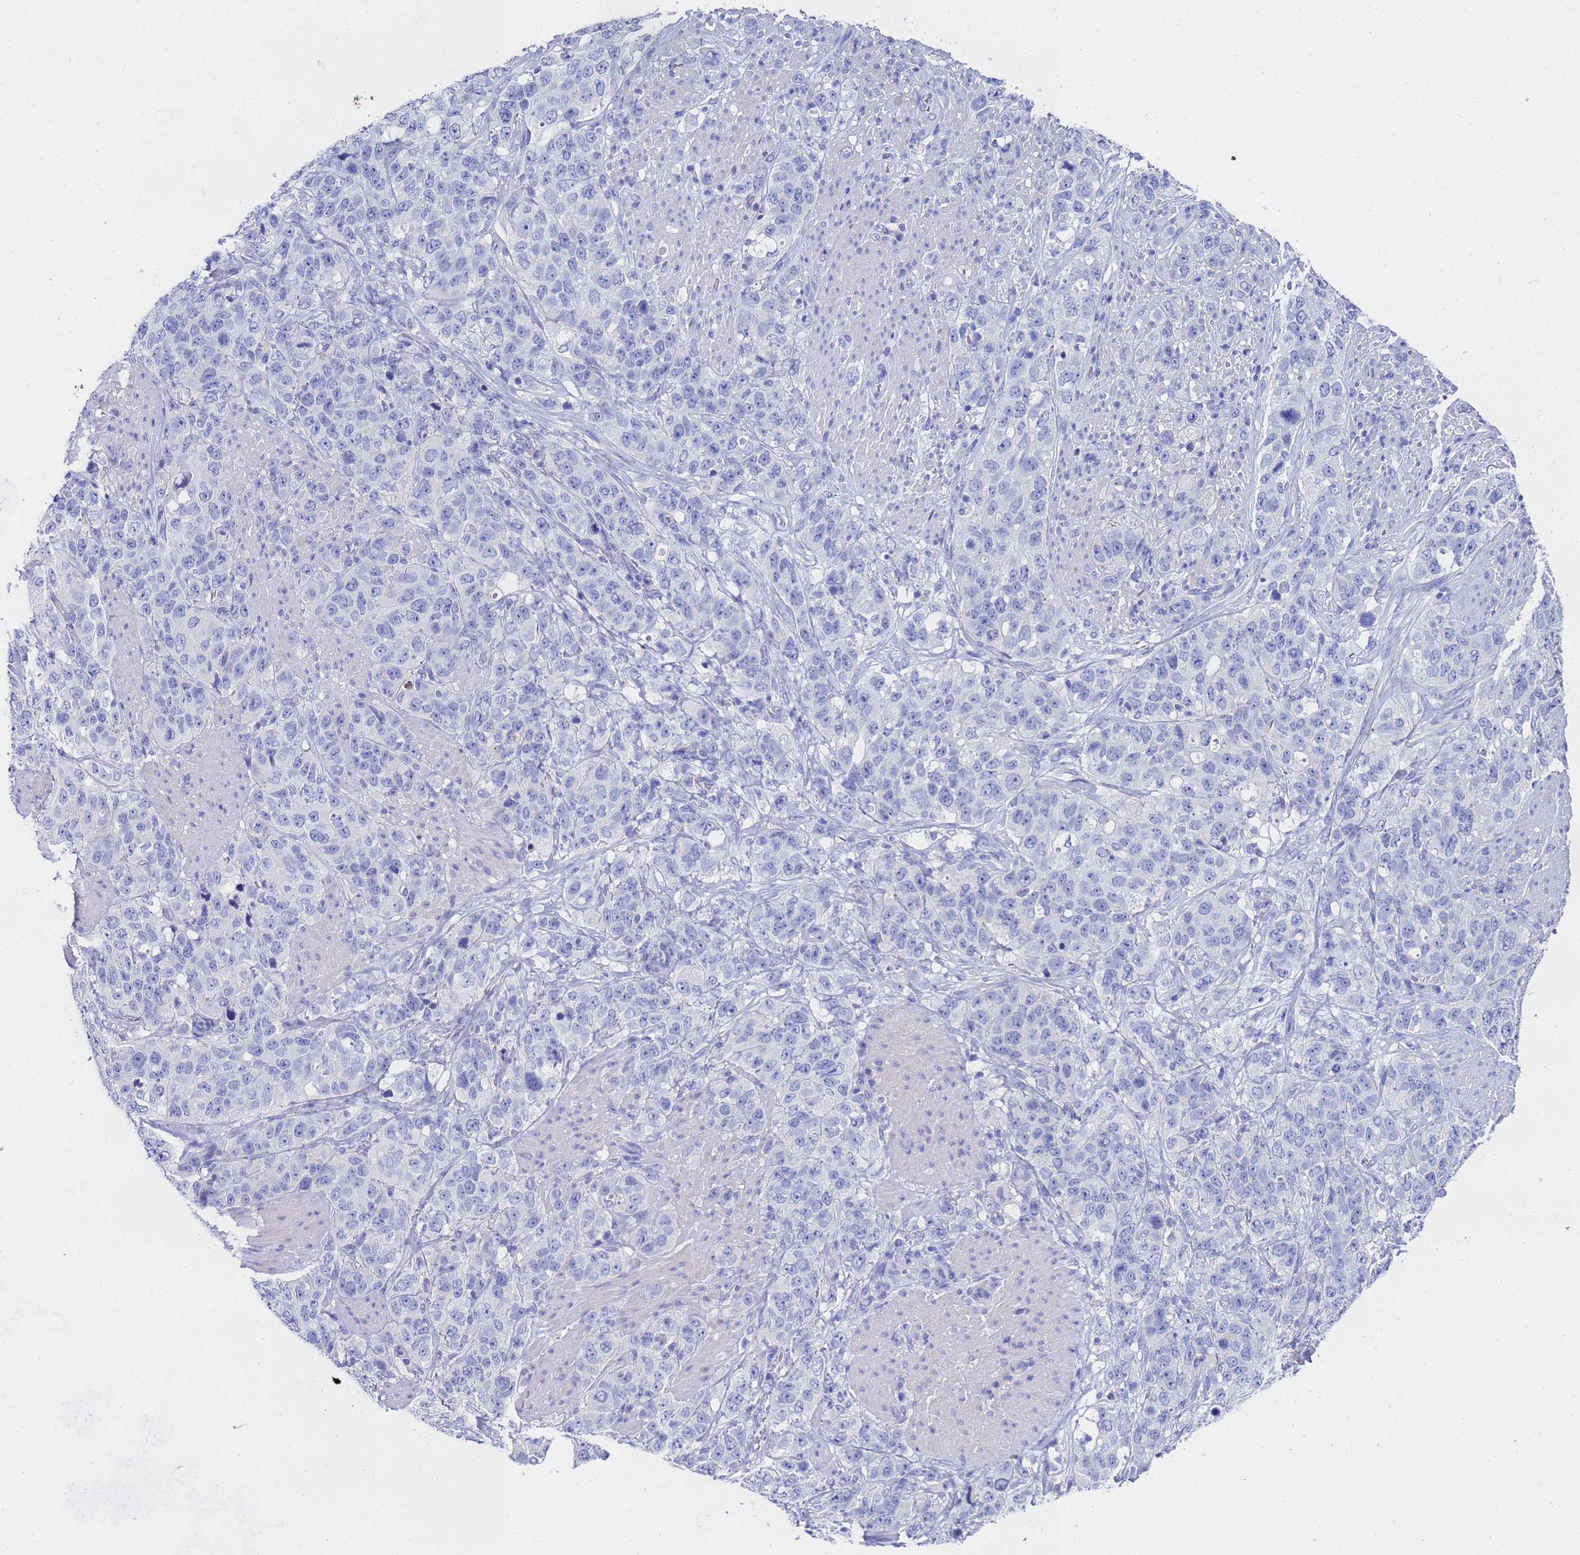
{"staining": {"intensity": "negative", "quantity": "none", "location": "none"}, "tissue": "stomach cancer", "cell_type": "Tumor cells", "image_type": "cancer", "snomed": [{"axis": "morphology", "description": "Adenocarcinoma, NOS"}, {"axis": "topography", "description": "Stomach"}], "caption": "The micrograph shows no significant staining in tumor cells of stomach cancer (adenocarcinoma).", "gene": "C2orf72", "patient": {"sex": "male", "age": 48}}